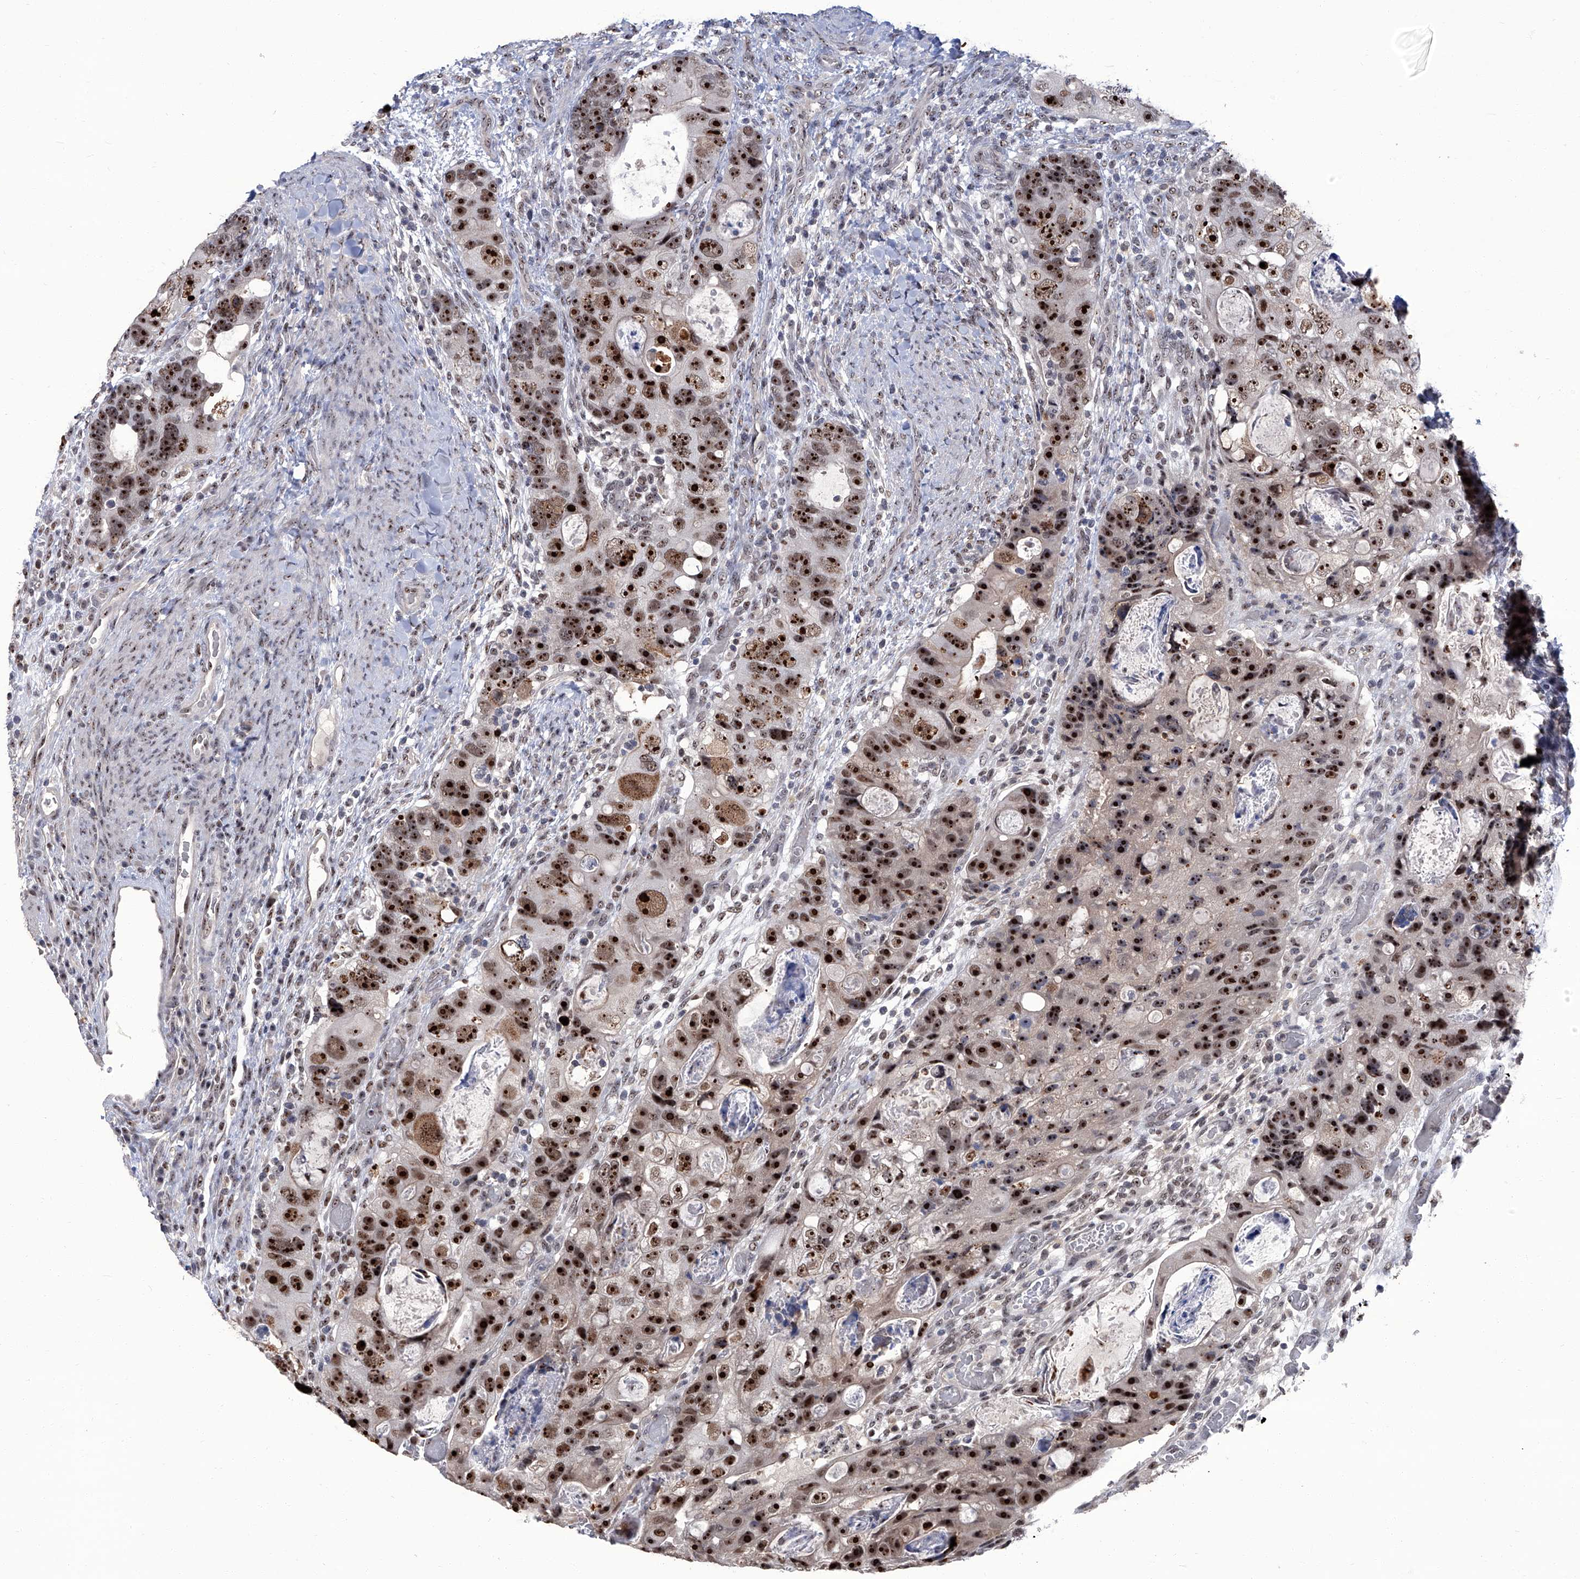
{"staining": {"intensity": "strong", "quantity": ">75%", "location": "nuclear"}, "tissue": "colorectal cancer", "cell_type": "Tumor cells", "image_type": "cancer", "snomed": [{"axis": "morphology", "description": "Adenocarcinoma, NOS"}, {"axis": "topography", "description": "Rectum"}], "caption": "Immunohistochemistry of colorectal cancer (adenocarcinoma) exhibits high levels of strong nuclear expression in approximately >75% of tumor cells.", "gene": "CMTR1", "patient": {"sex": "male", "age": 59}}